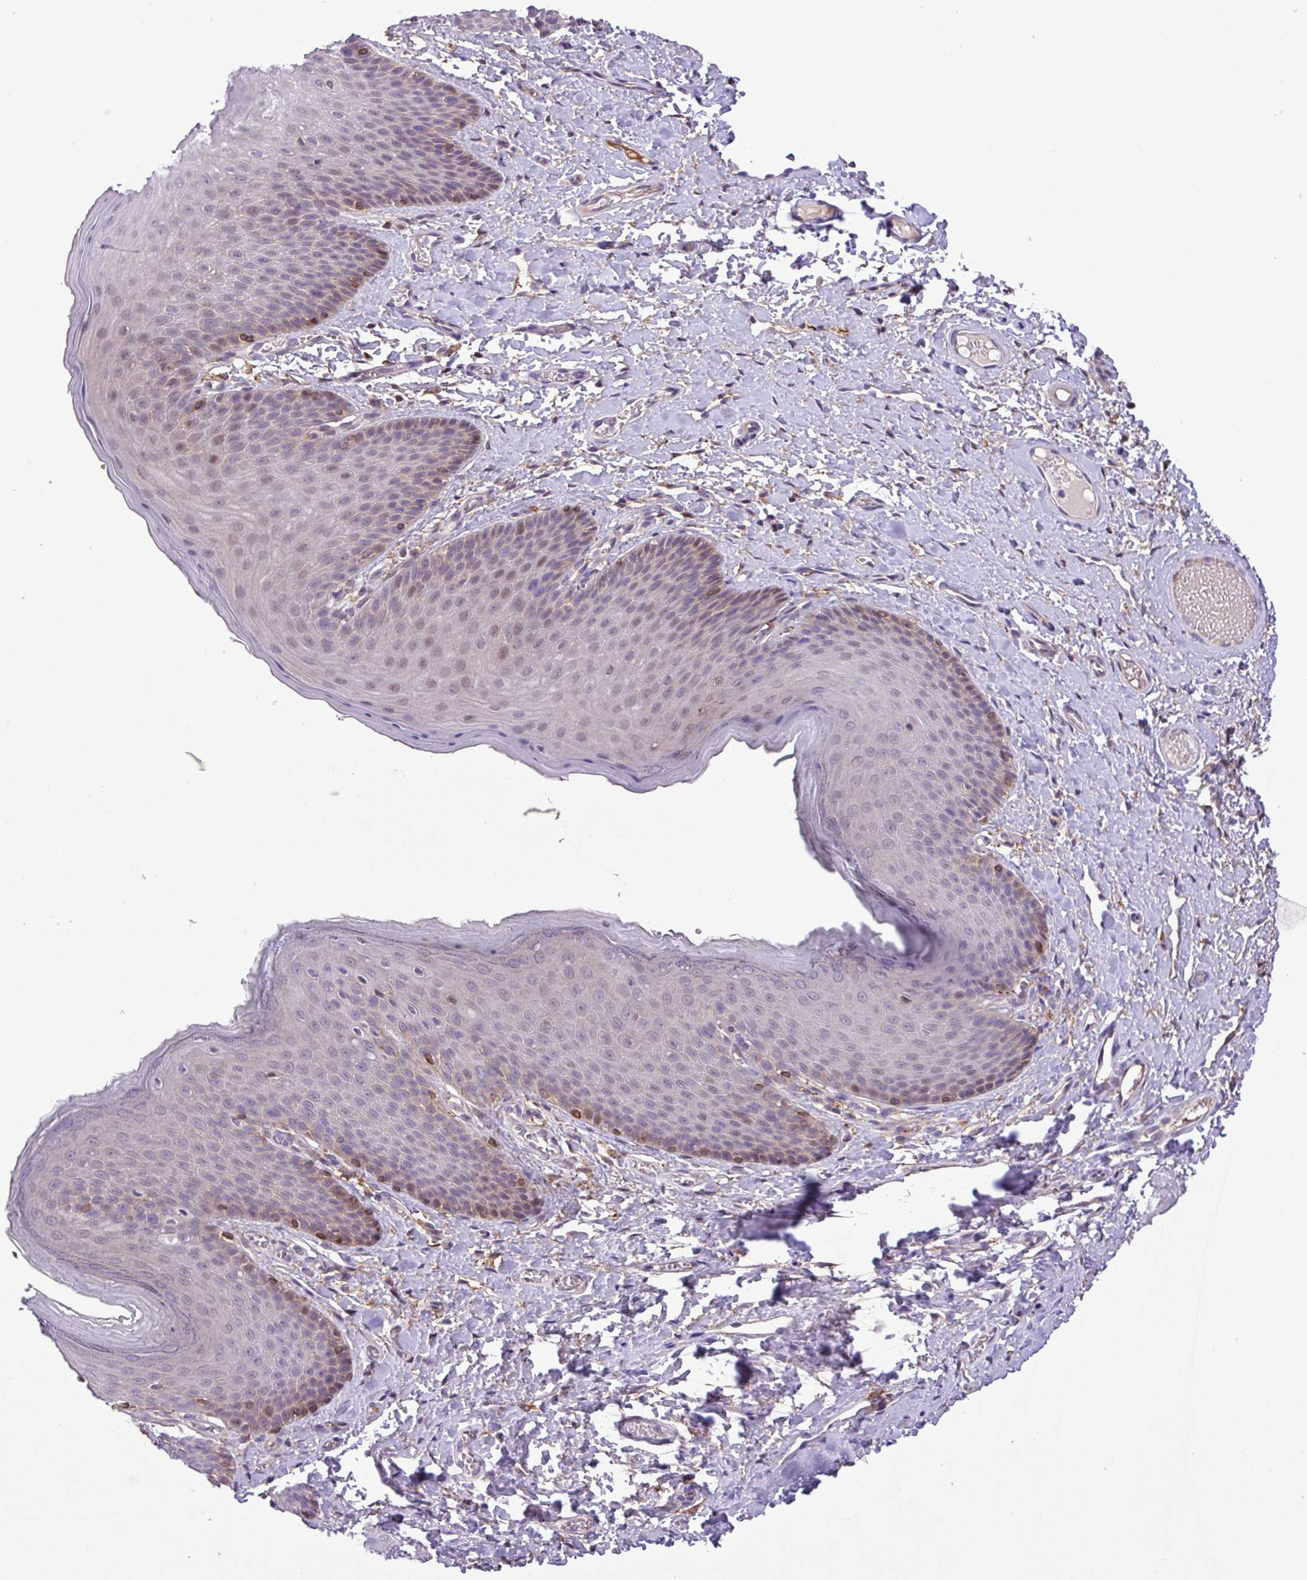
{"staining": {"intensity": "weak", "quantity": "25%-75%", "location": "cytoplasmic/membranous,nuclear"}, "tissue": "skin", "cell_type": "Epidermal cells", "image_type": "normal", "snomed": [{"axis": "morphology", "description": "Normal tissue, NOS"}, {"axis": "topography", "description": "Anal"}], "caption": "Unremarkable skin was stained to show a protein in brown. There is low levels of weak cytoplasmic/membranous,nuclear staining in about 25%-75% of epidermal cells.", "gene": "RPP25L", "patient": {"sex": "female", "age": 40}}